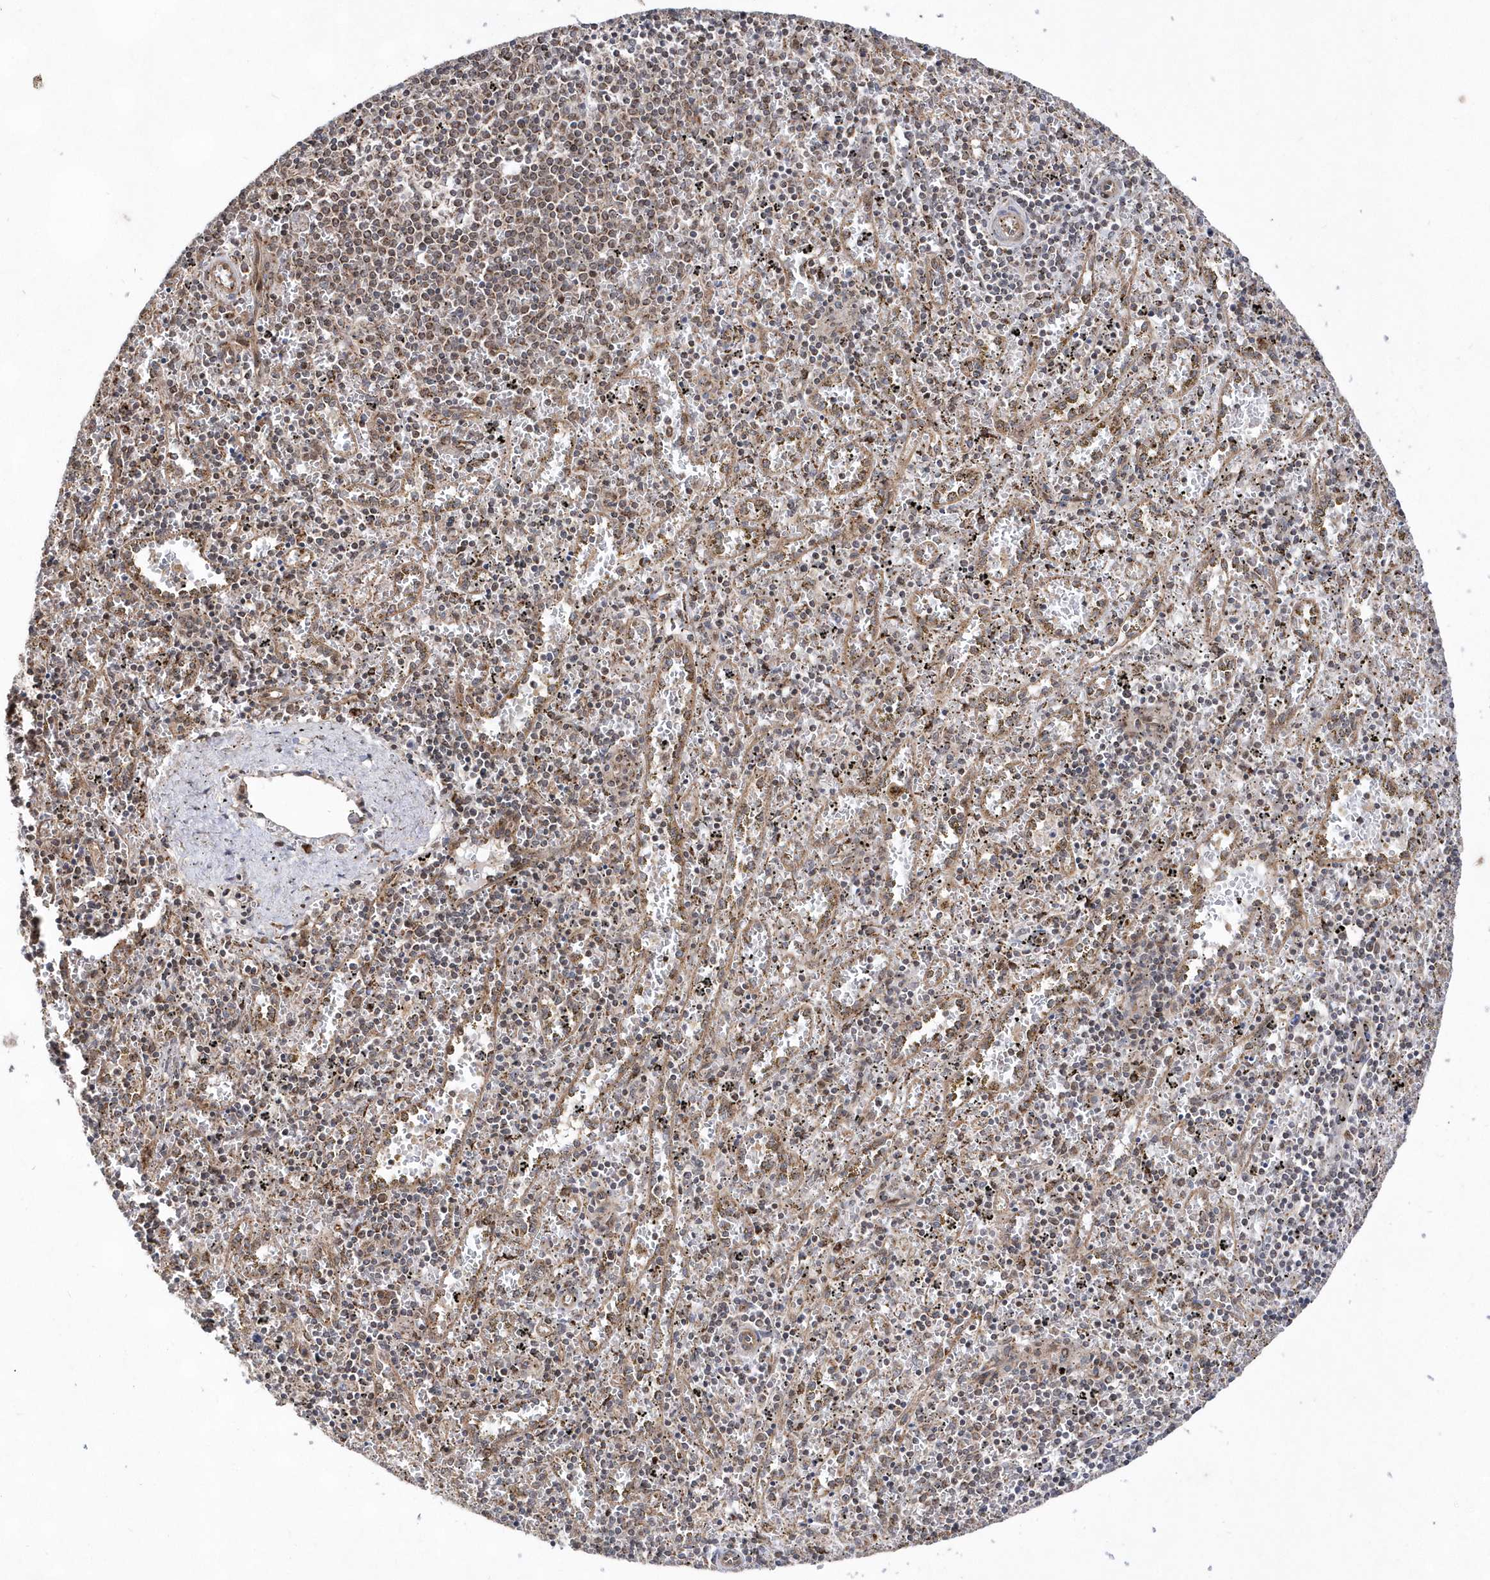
{"staining": {"intensity": "weak", "quantity": "<25%", "location": "cytoplasmic/membranous"}, "tissue": "spleen", "cell_type": "Cells in red pulp", "image_type": "normal", "snomed": [{"axis": "morphology", "description": "Normal tissue, NOS"}, {"axis": "topography", "description": "Spleen"}], "caption": "Image shows no protein staining in cells in red pulp of normal spleen. The staining was performed using DAB (3,3'-diaminobenzidine) to visualize the protein expression in brown, while the nuclei were stained in blue with hematoxylin (Magnification: 20x).", "gene": "DALRD3", "patient": {"sex": "male", "age": 11}}